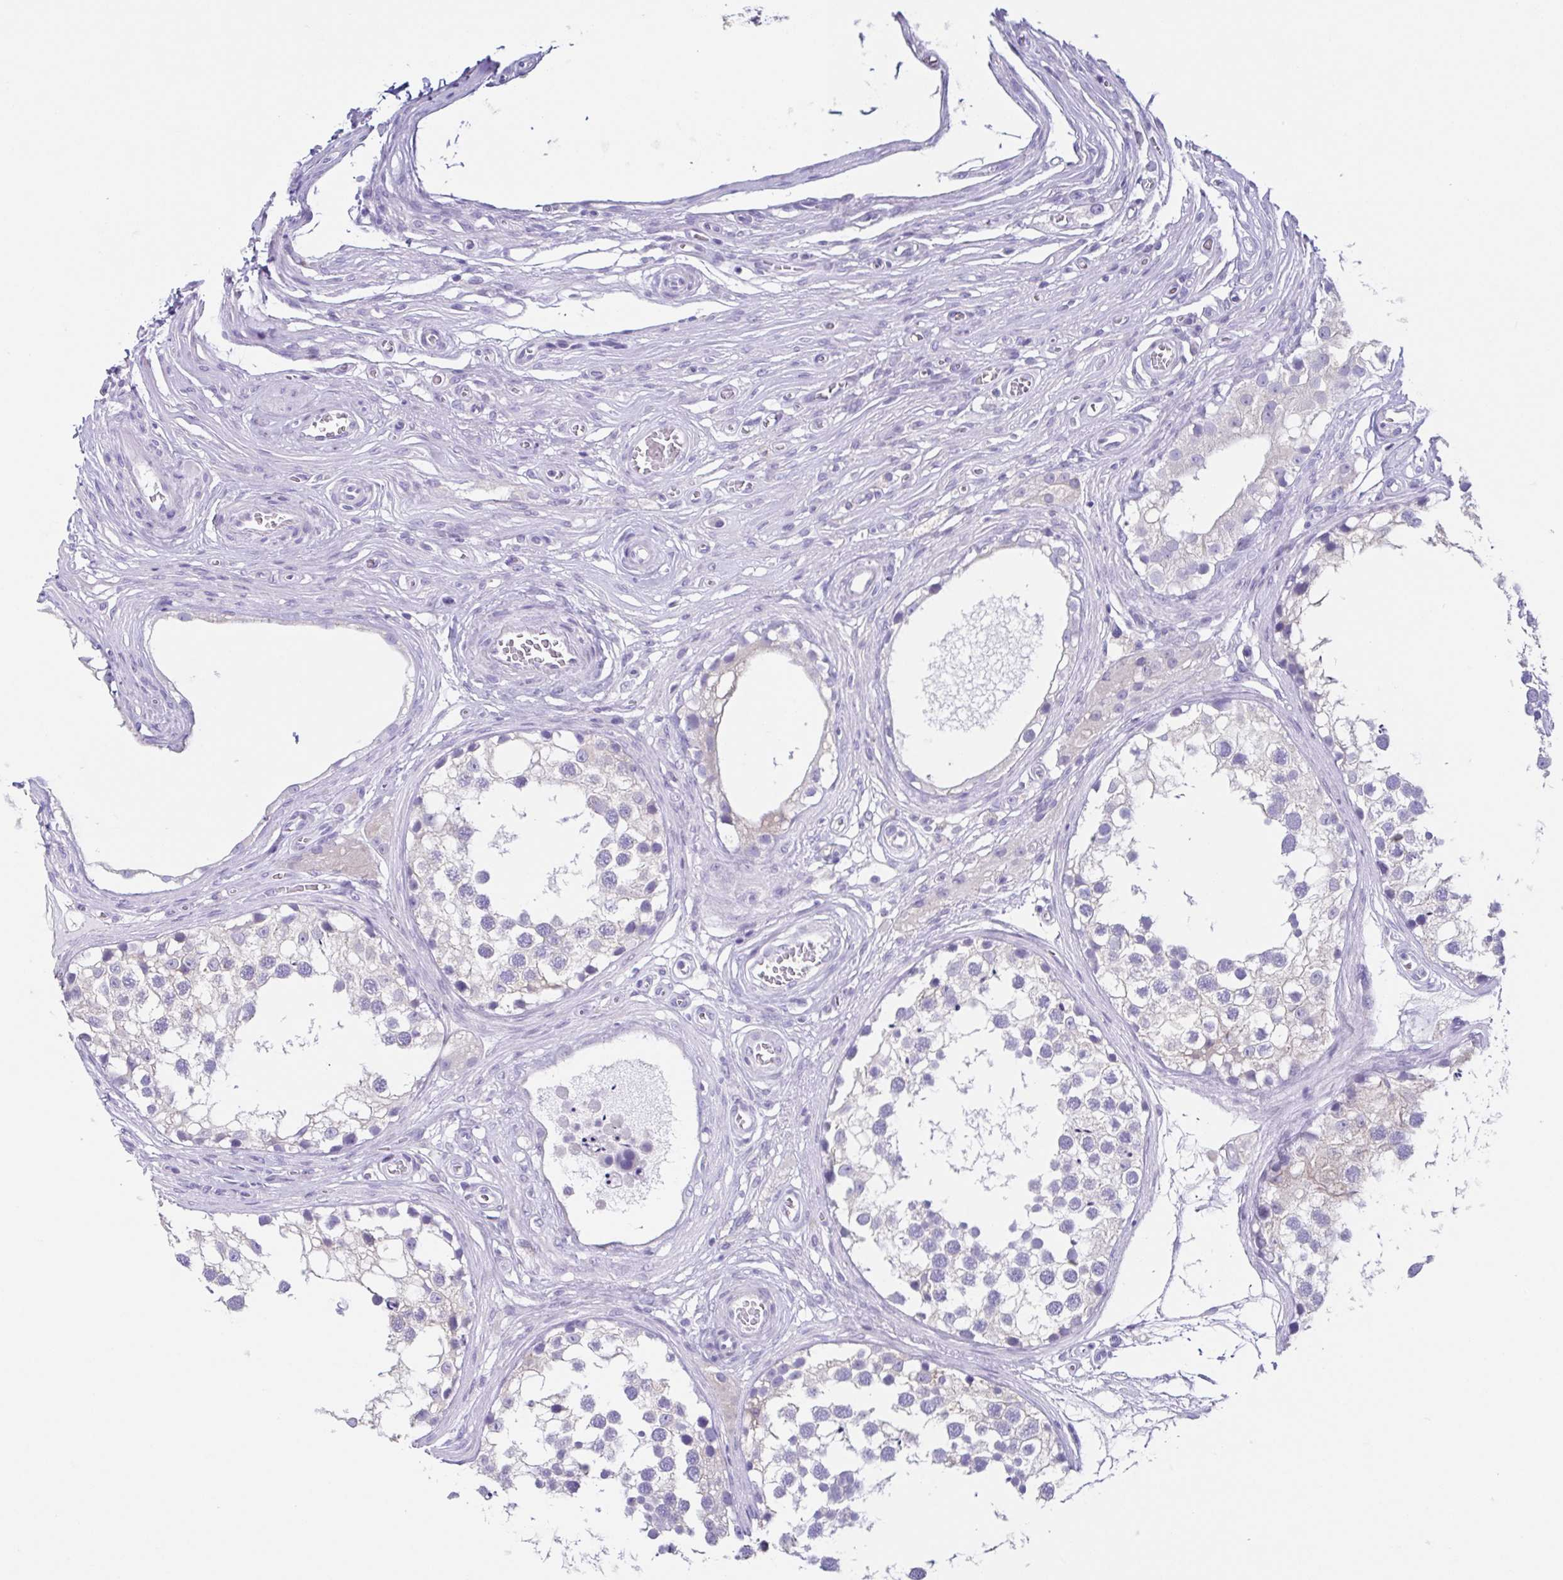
{"staining": {"intensity": "weak", "quantity": "25%-75%", "location": "cytoplasmic/membranous"}, "tissue": "testis", "cell_type": "Cells in seminiferous ducts", "image_type": "normal", "snomed": [{"axis": "morphology", "description": "Normal tissue, NOS"}, {"axis": "morphology", "description": "Seminoma, NOS"}, {"axis": "topography", "description": "Testis"}], "caption": "A brown stain highlights weak cytoplasmic/membranous staining of a protein in cells in seminiferous ducts of benign human testis.", "gene": "RDH11", "patient": {"sex": "male", "age": 65}}